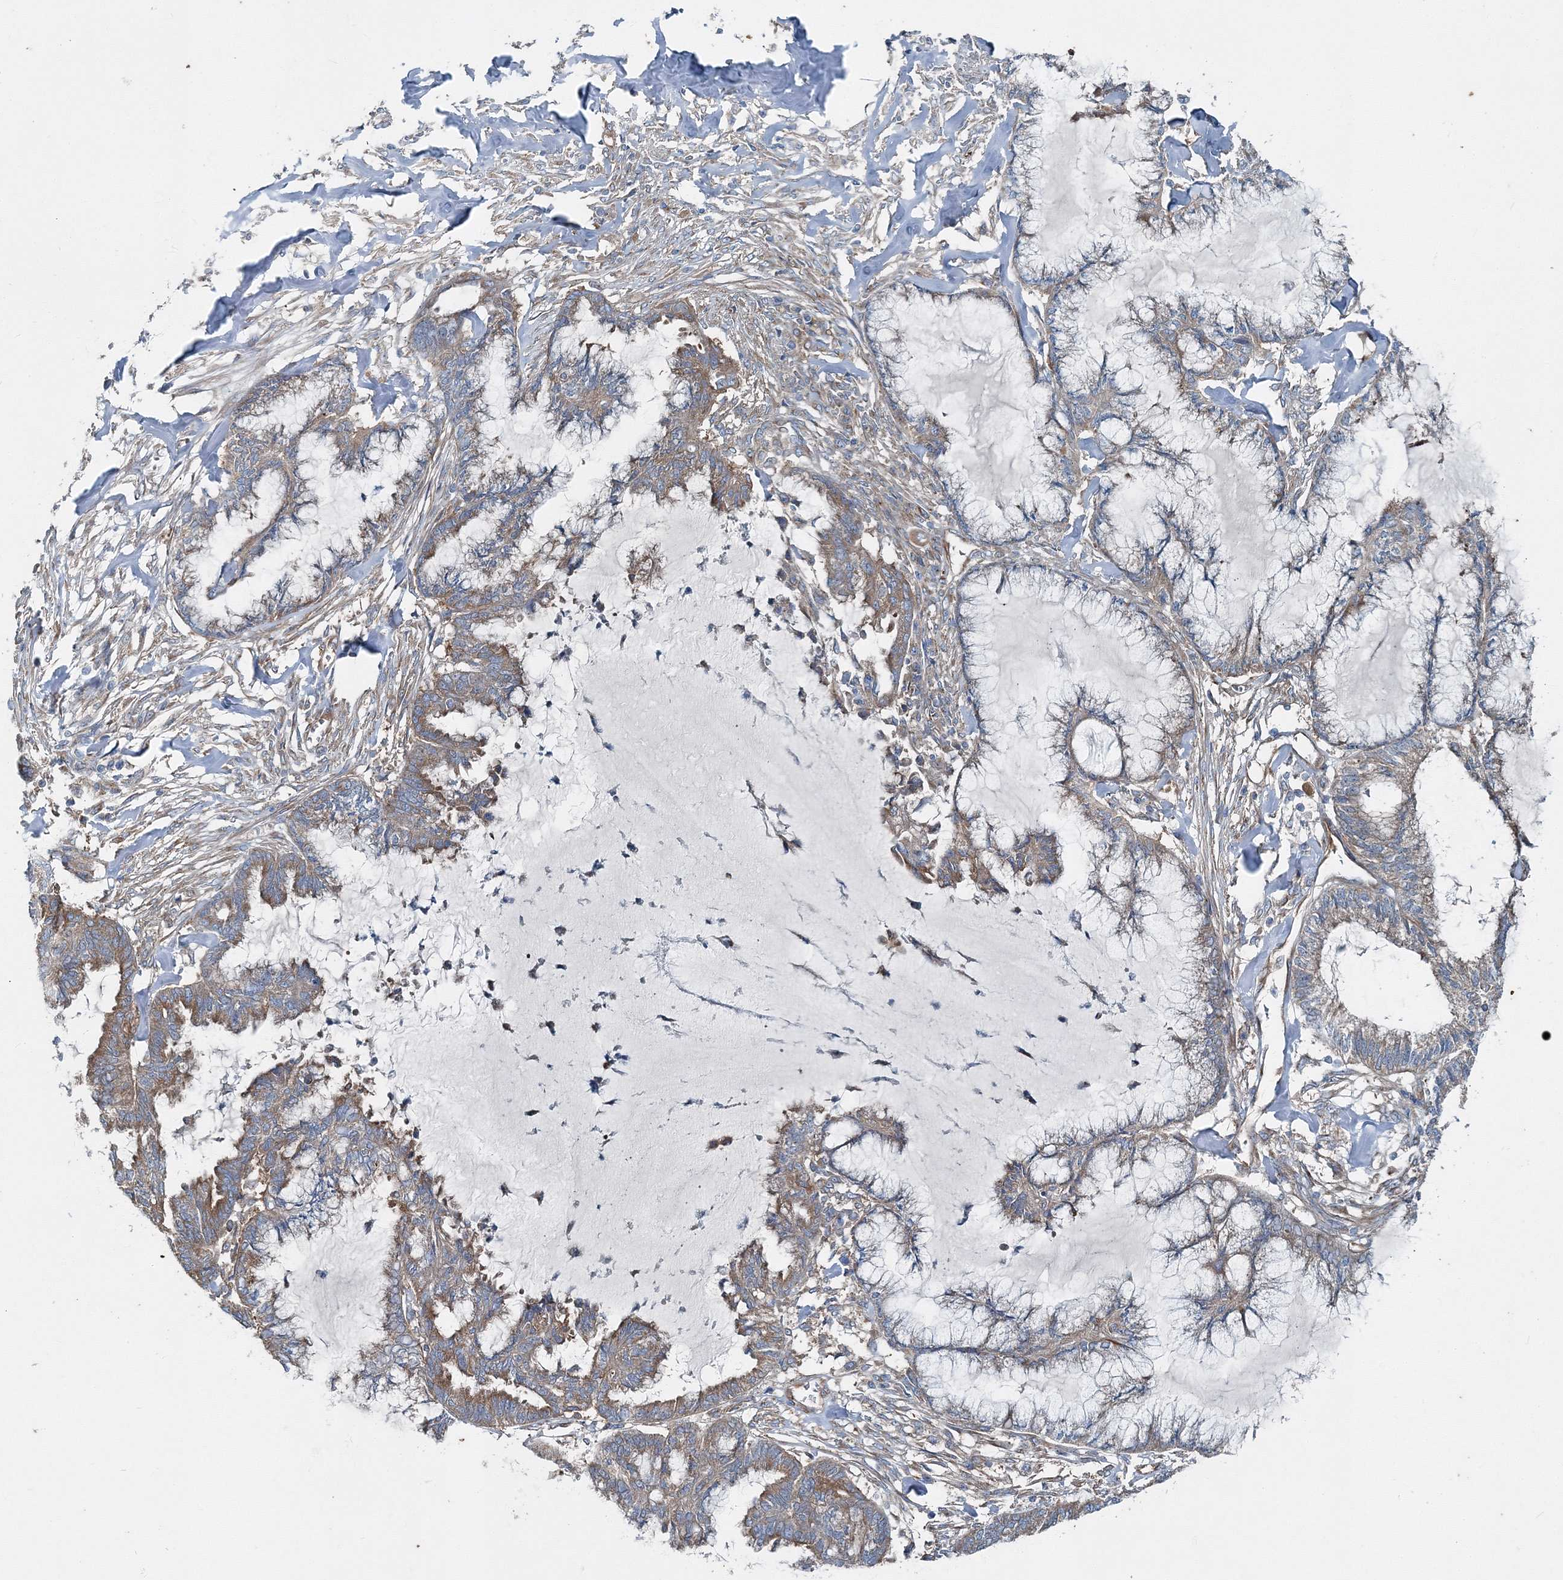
{"staining": {"intensity": "moderate", "quantity": "25%-75%", "location": "cytoplasmic/membranous"}, "tissue": "endometrial cancer", "cell_type": "Tumor cells", "image_type": "cancer", "snomed": [{"axis": "morphology", "description": "Adenocarcinoma, NOS"}, {"axis": "topography", "description": "Endometrium"}], "caption": "This micrograph displays adenocarcinoma (endometrial) stained with IHC to label a protein in brown. The cytoplasmic/membranous of tumor cells show moderate positivity for the protein. Nuclei are counter-stained blue.", "gene": "MPHOSPH9", "patient": {"sex": "female", "age": 86}}